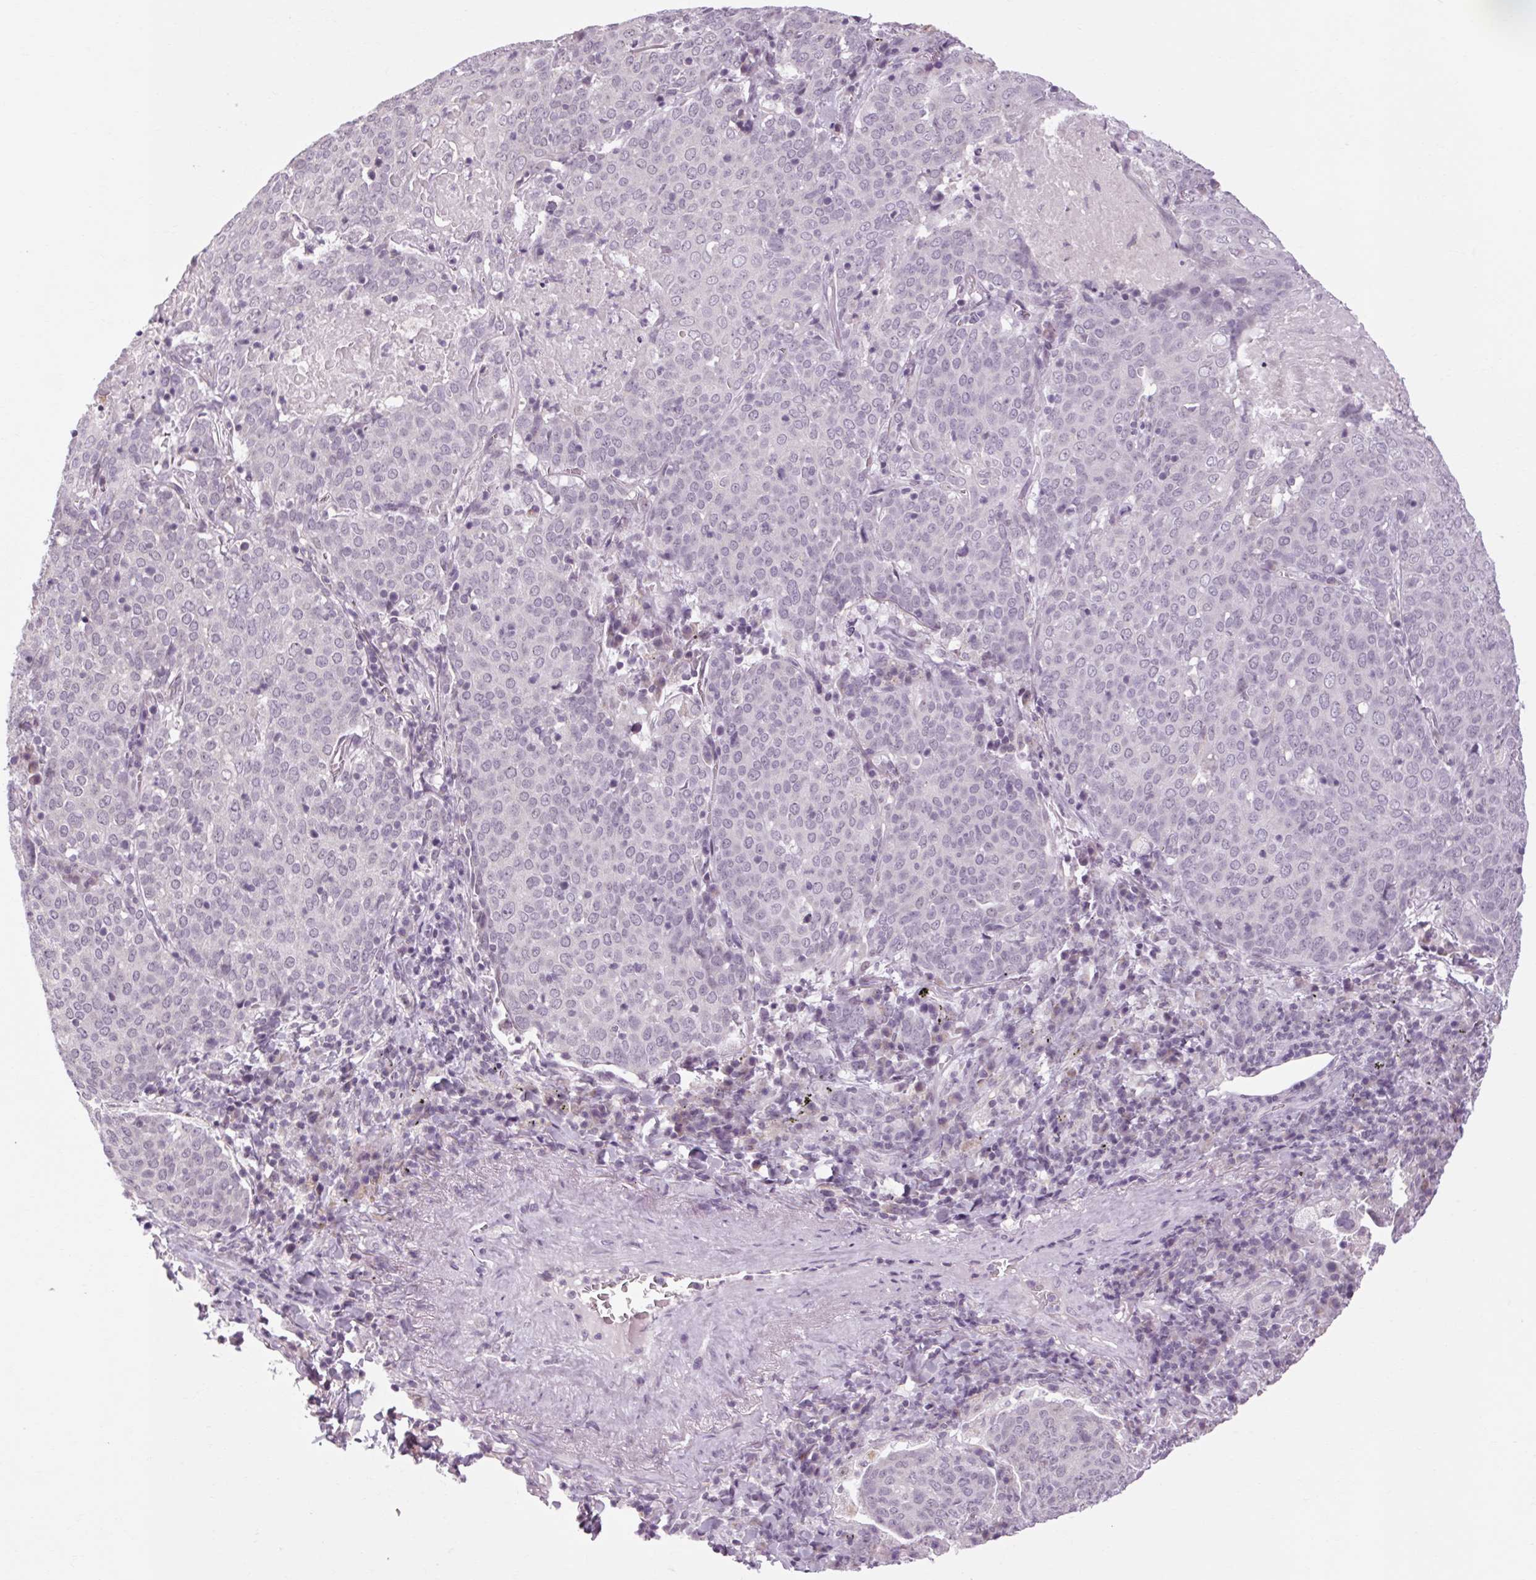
{"staining": {"intensity": "negative", "quantity": "none", "location": "none"}, "tissue": "lung cancer", "cell_type": "Tumor cells", "image_type": "cancer", "snomed": [{"axis": "morphology", "description": "Squamous cell carcinoma, NOS"}, {"axis": "topography", "description": "Lung"}], "caption": "This is a histopathology image of IHC staining of lung cancer (squamous cell carcinoma), which shows no staining in tumor cells. Brightfield microscopy of immunohistochemistry (IHC) stained with DAB (3,3'-diaminobenzidine) (brown) and hematoxylin (blue), captured at high magnification.", "gene": "KLHL40", "patient": {"sex": "male", "age": 82}}